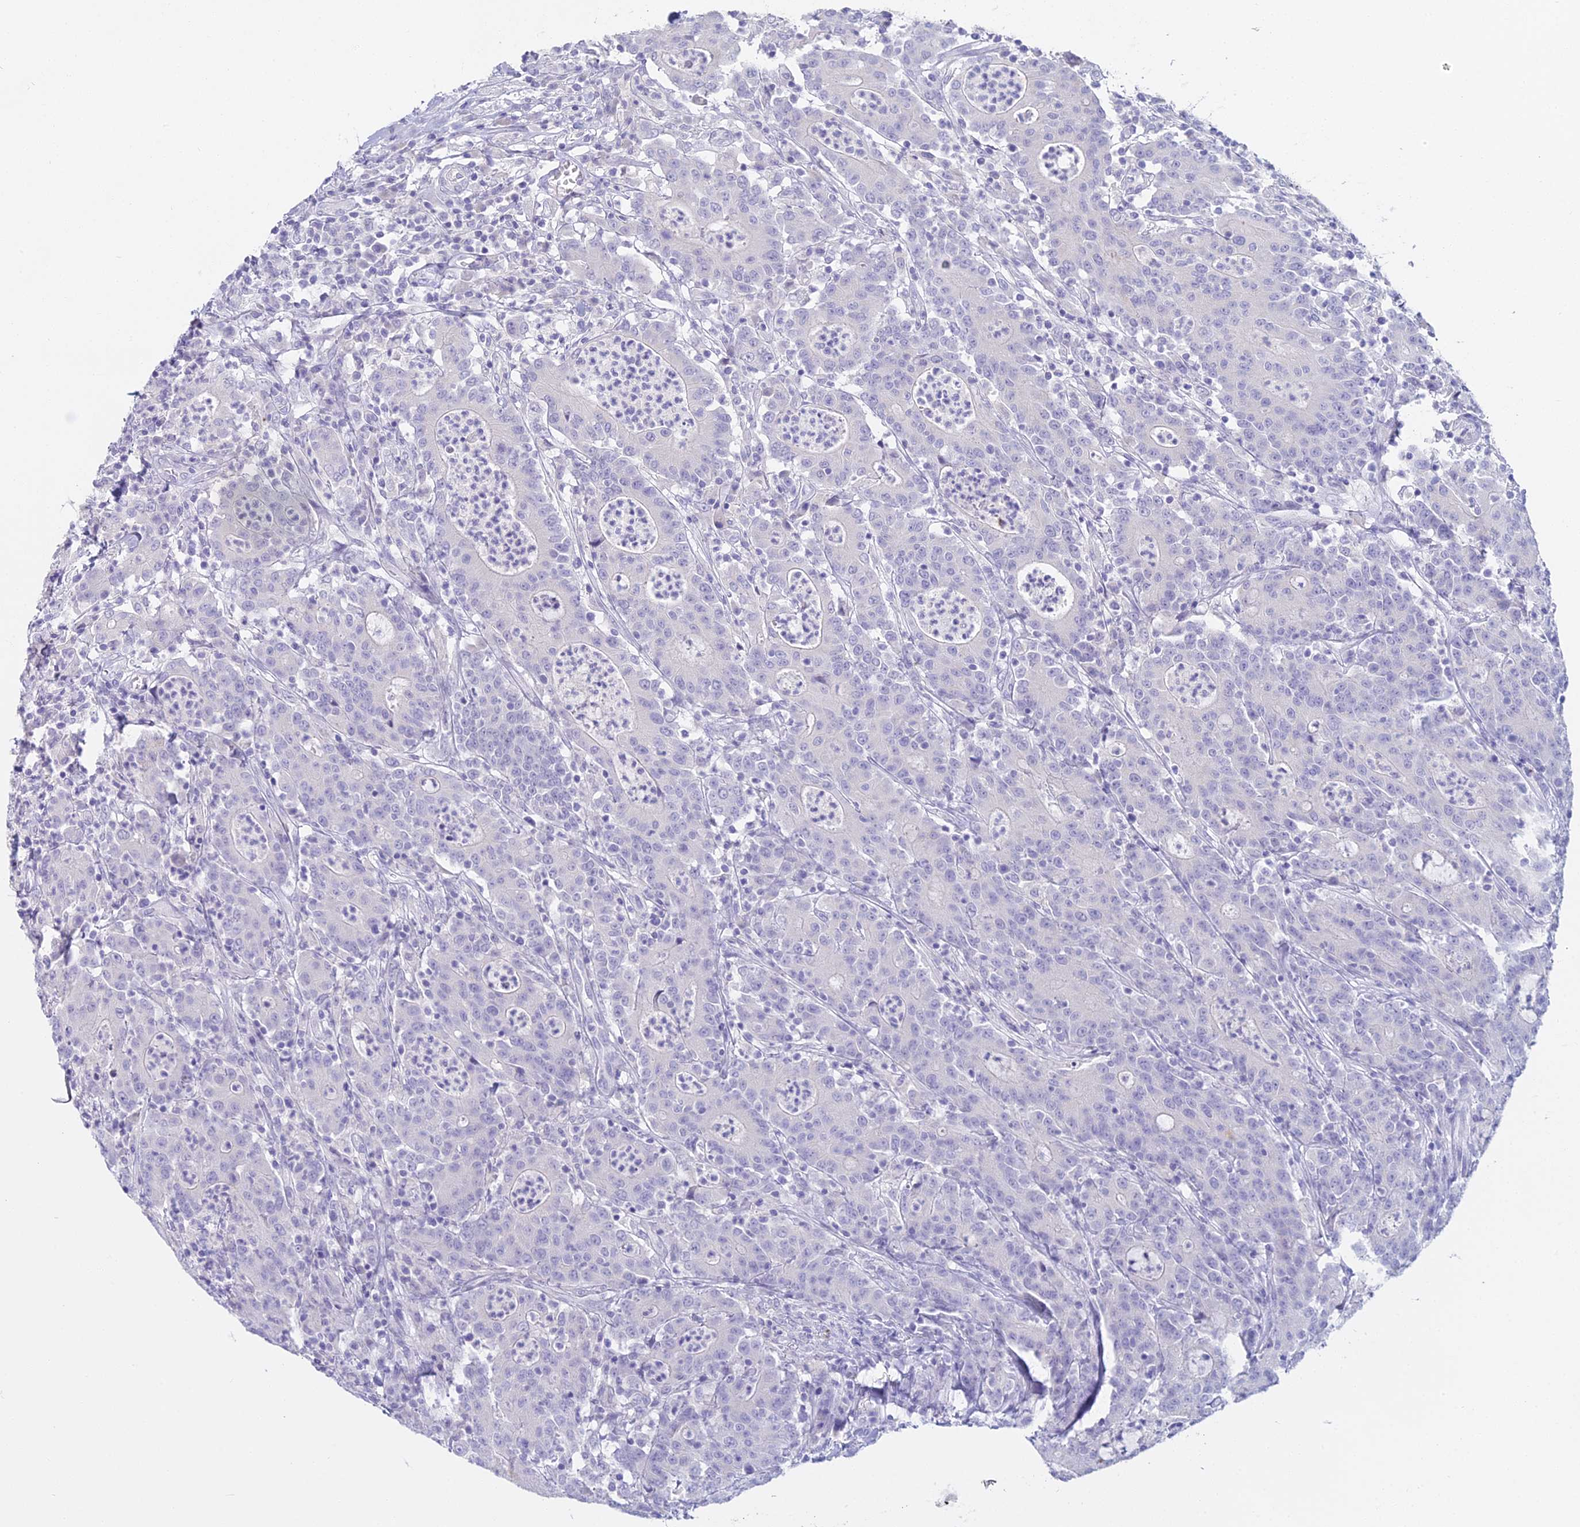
{"staining": {"intensity": "negative", "quantity": "none", "location": "none"}, "tissue": "colorectal cancer", "cell_type": "Tumor cells", "image_type": "cancer", "snomed": [{"axis": "morphology", "description": "Adenocarcinoma, NOS"}, {"axis": "topography", "description": "Colon"}], "caption": "IHC photomicrograph of human adenocarcinoma (colorectal) stained for a protein (brown), which displays no positivity in tumor cells.", "gene": "ALPP", "patient": {"sex": "male", "age": 83}}